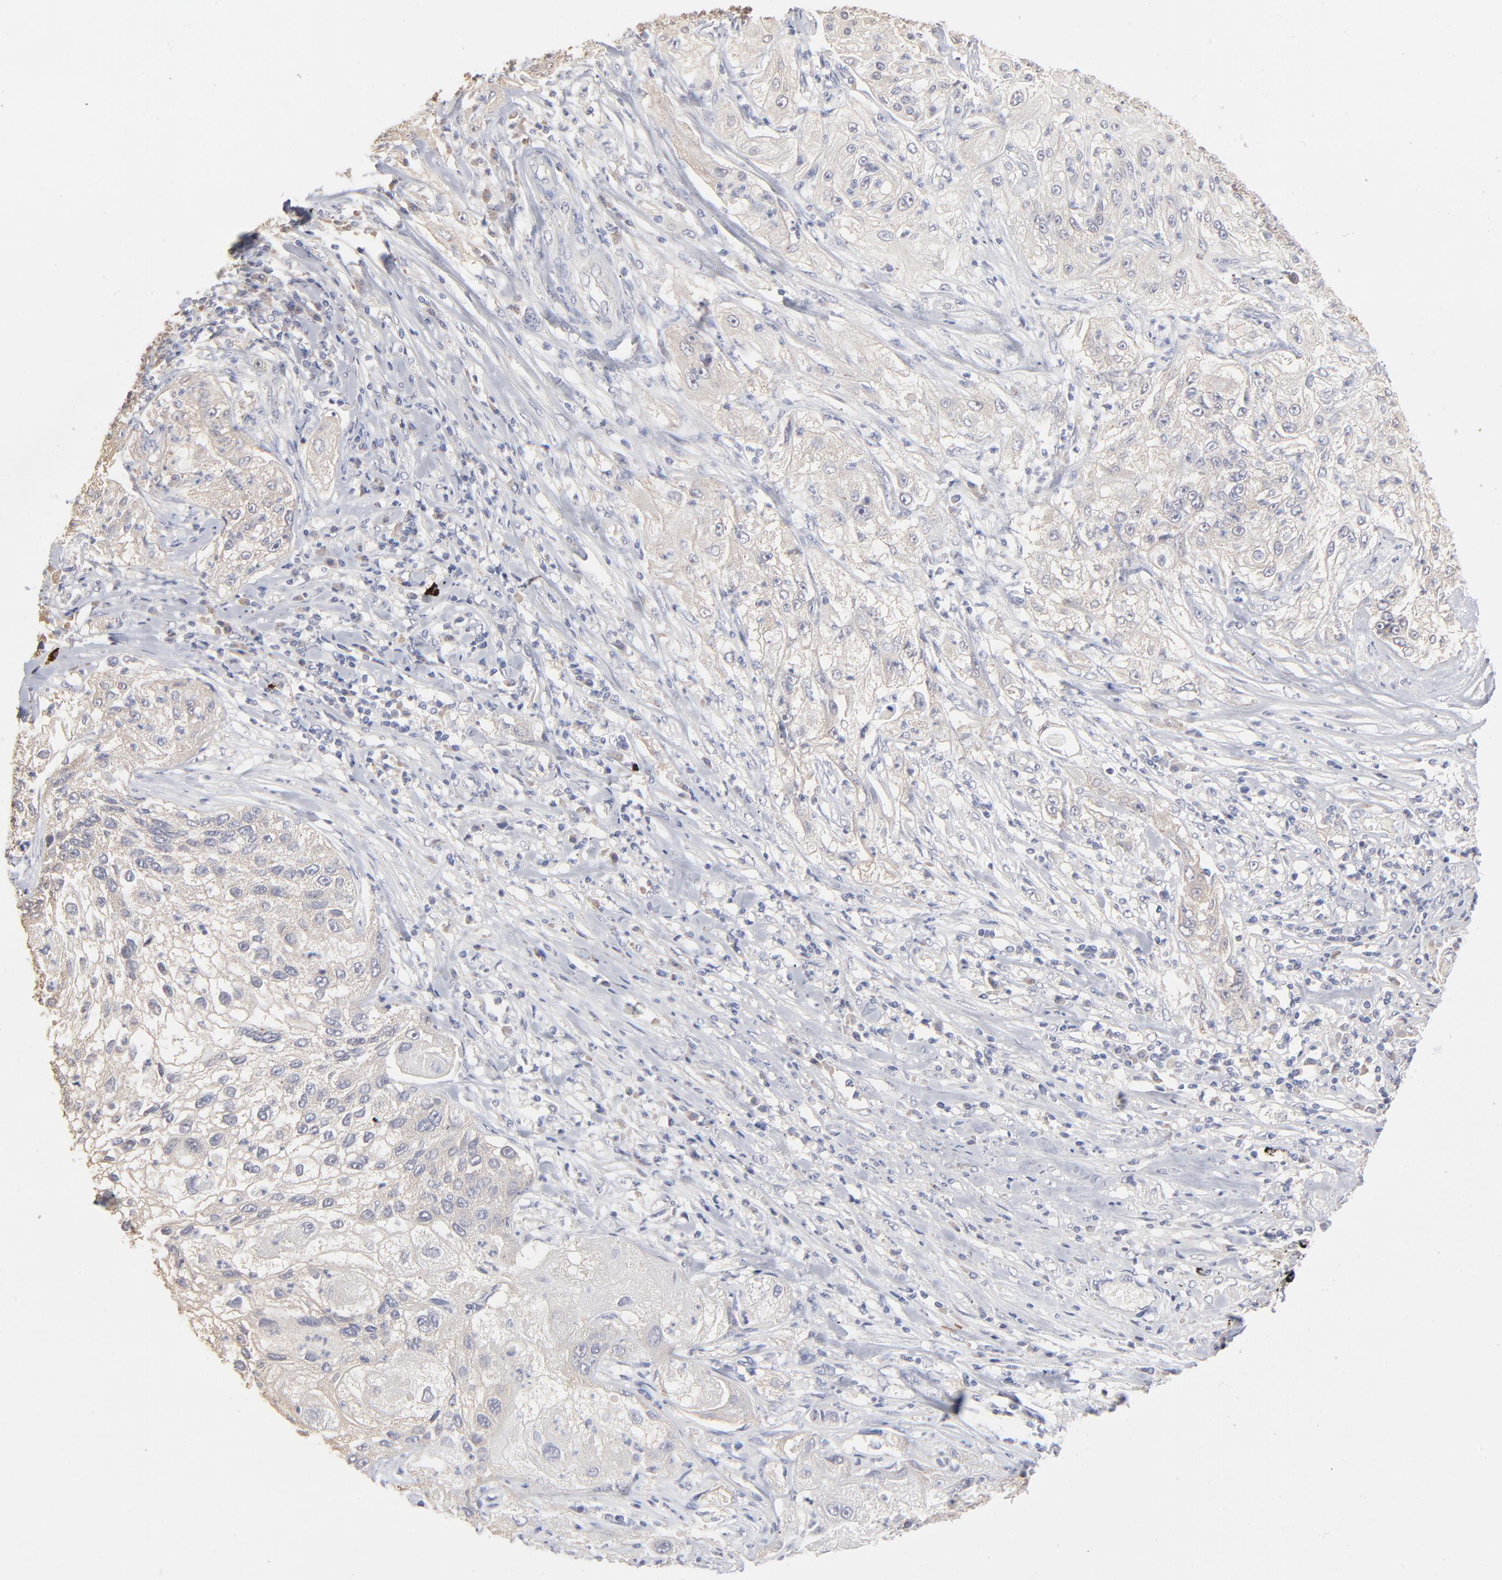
{"staining": {"intensity": "weak", "quantity": "25%-75%", "location": "cytoplasmic/membranous"}, "tissue": "lung cancer", "cell_type": "Tumor cells", "image_type": "cancer", "snomed": [{"axis": "morphology", "description": "Inflammation, NOS"}, {"axis": "morphology", "description": "Squamous cell carcinoma, NOS"}, {"axis": "topography", "description": "Lymph node"}, {"axis": "topography", "description": "Soft tissue"}, {"axis": "topography", "description": "Lung"}], "caption": "A brown stain labels weak cytoplasmic/membranous positivity of a protein in human lung cancer (squamous cell carcinoma) tumor cells.", "gene": "DNAL4", "patient": {"sex": "male", "age": 66}}